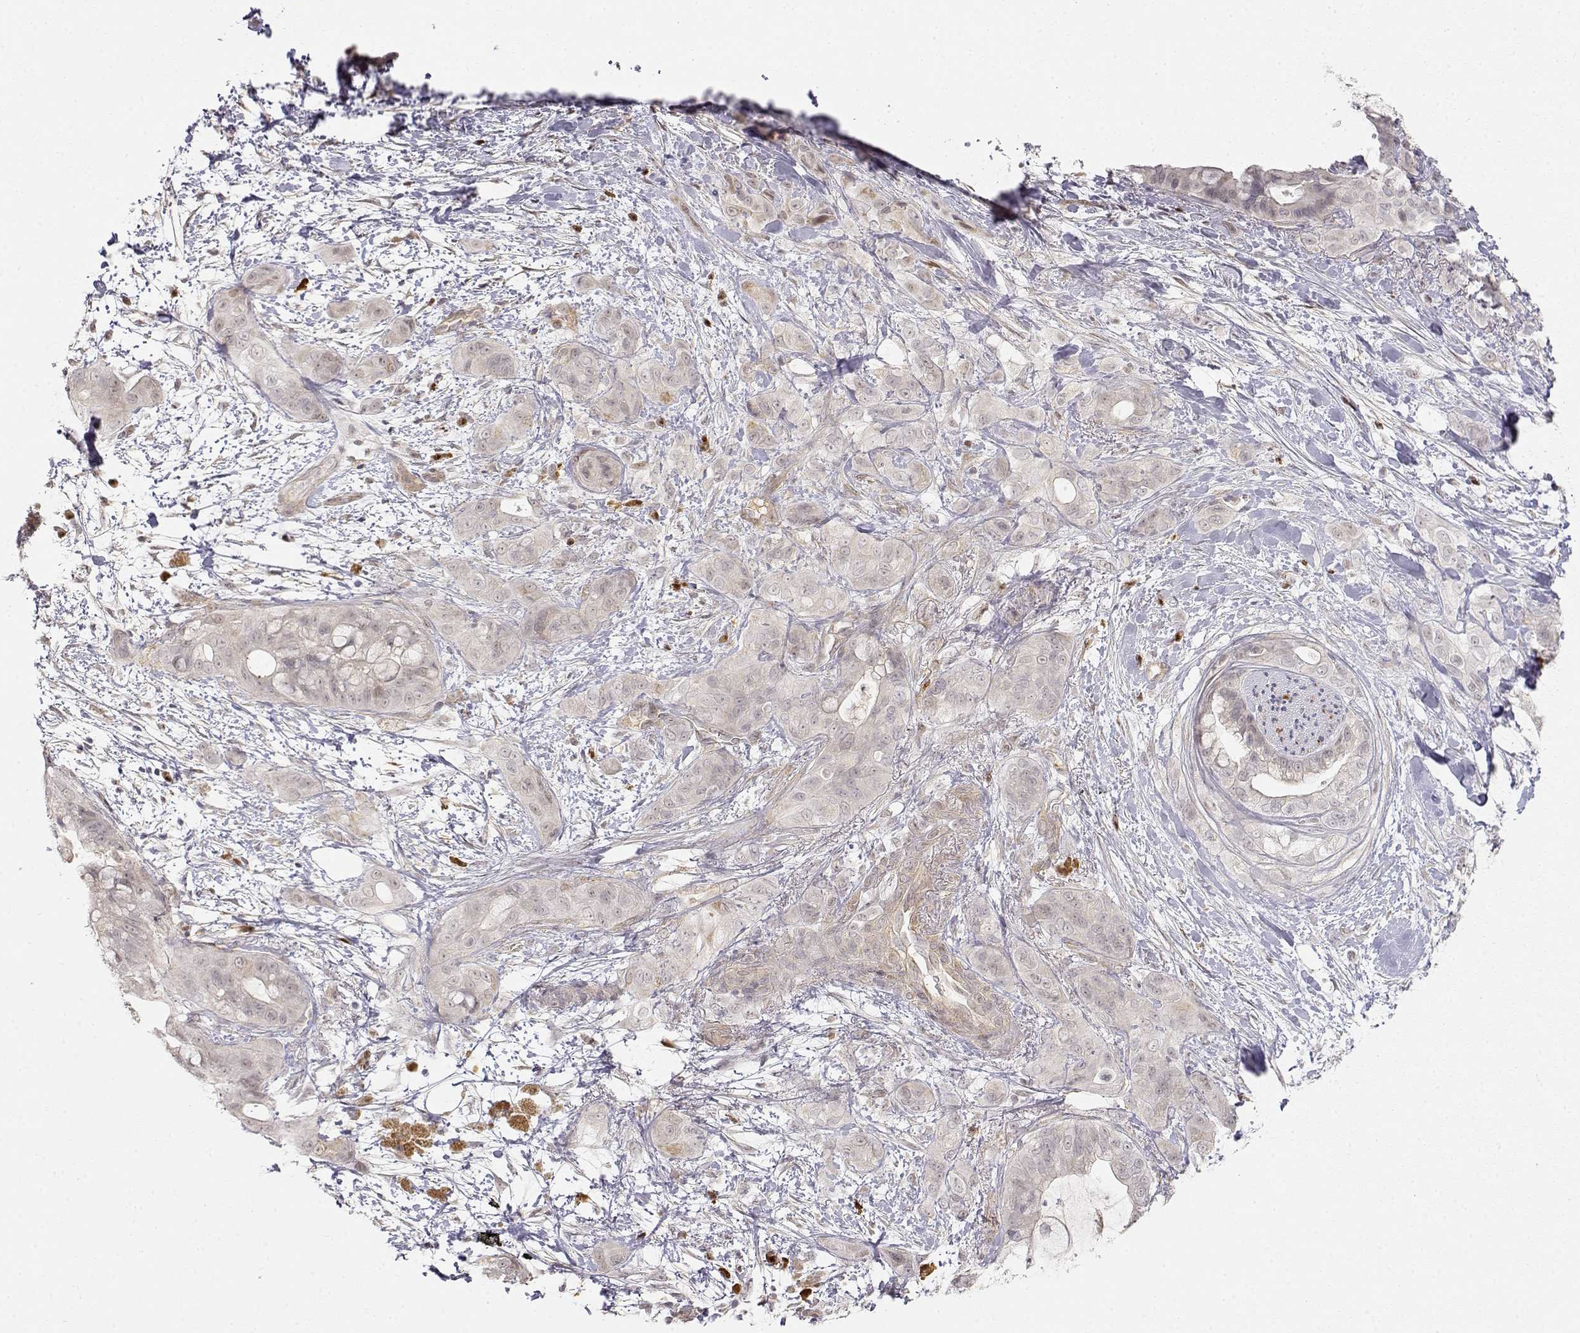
{"staining": {"intensity": "negative", "quantity": "none", "location": "none"}, "tissue": "pancreatic cancer", "cell_type": "Tumor cells", "image_type": "cancer", "snomed": [{"axis": "morphology", "description": "Adenocarcinoma, NOS"}, {"axis": "topography", "description": "Pancreas"}], "caption": "Tumor cells show no significant protein expression in pancreatic cancer (adenocarcinoma).", "gene": "EAF2", "patient": {"sex": "male", "age": 71}}